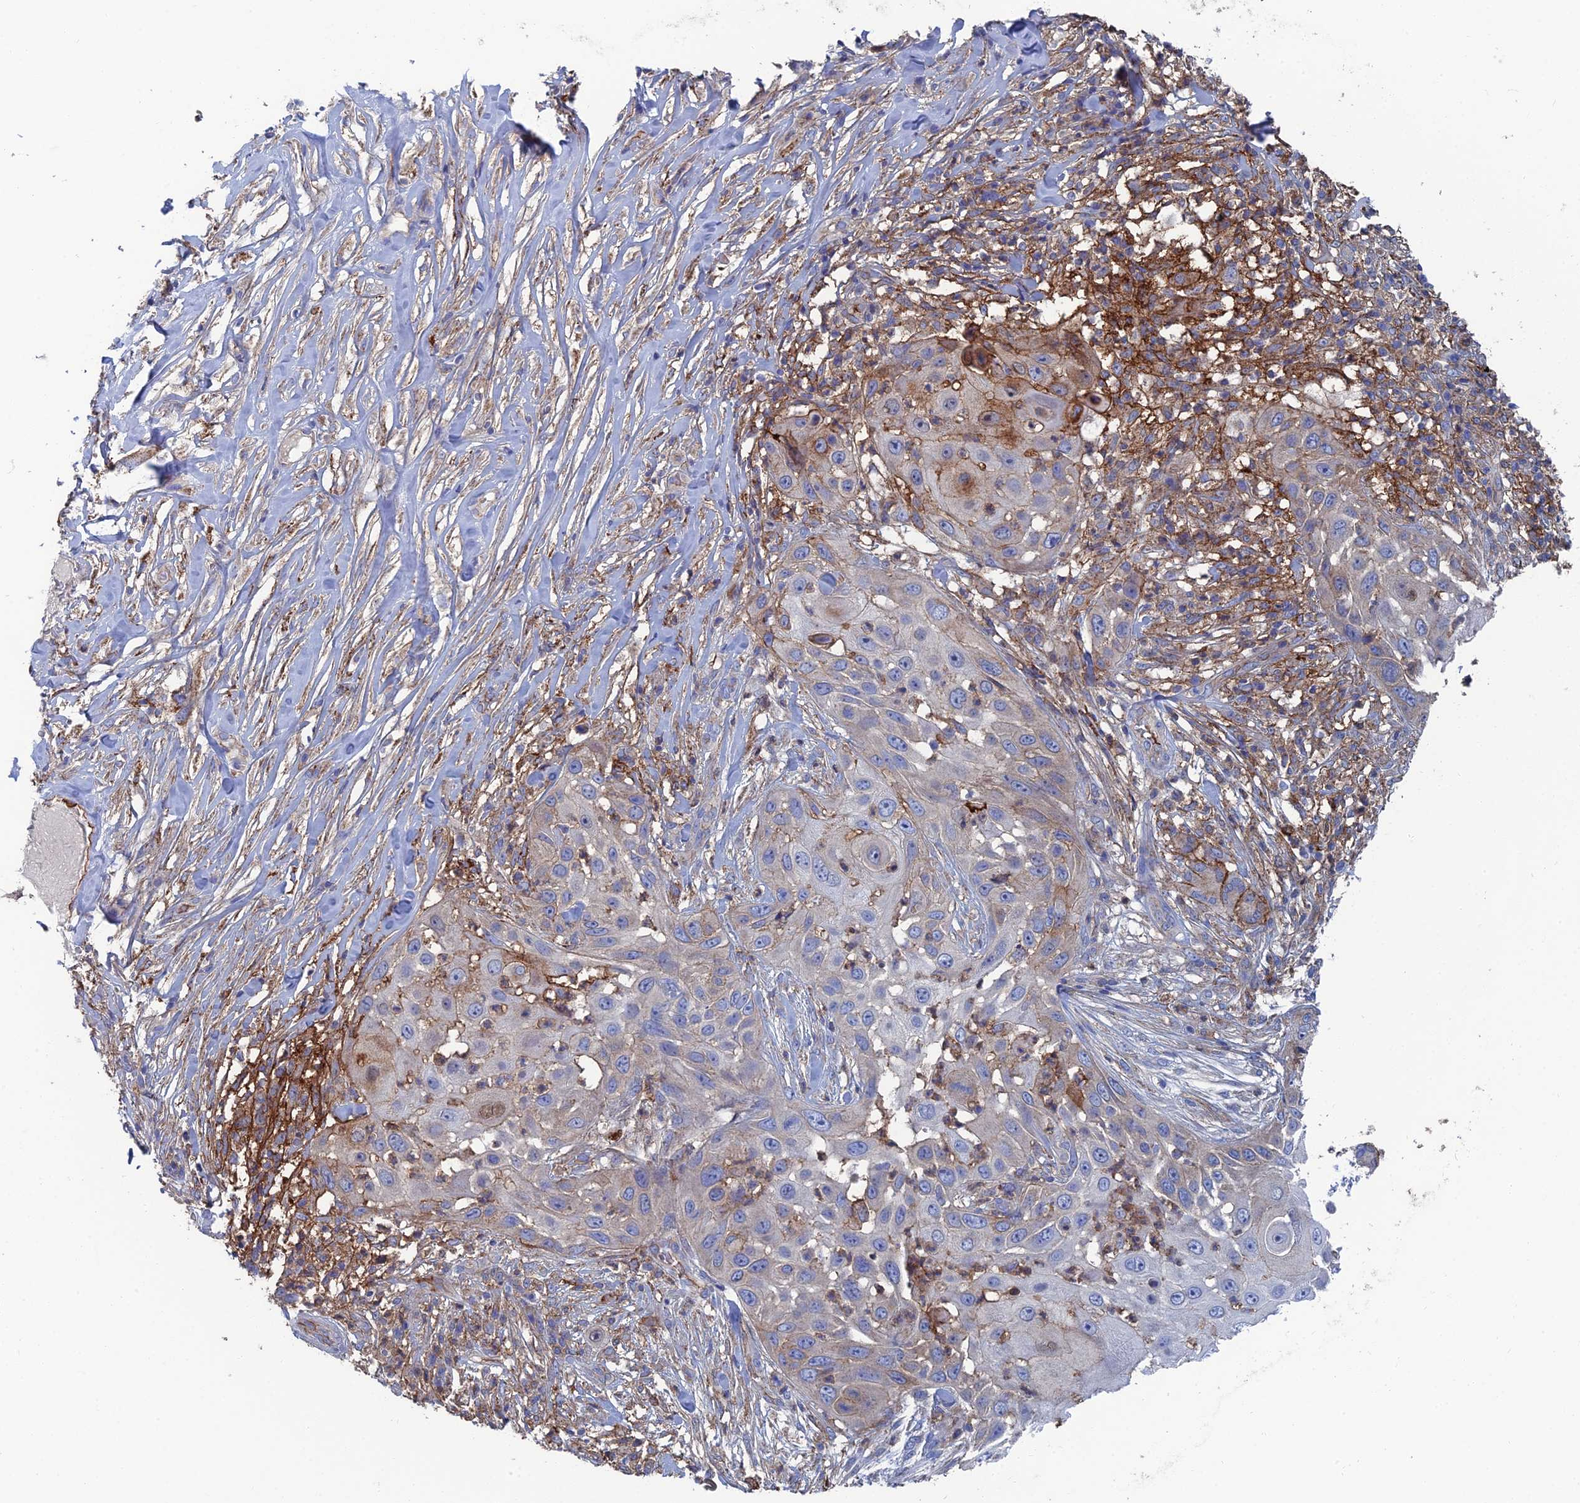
{"staining": {"intensity": "weak", "quantity": "<25%", "location": "cytoplasmic/membranous"}, "tissue": "skin cancer", "cell_type": "Tumor cells", "image_type": "cancer", "snomed": [{"axis": "morphology", "description": "Squamous cell carcinoma, NOS"}, {"axis": "topography", "description": "Skin"}], "caption": "Immunohistochemistry of skin cancer demonstrates no expression in tumor cells.", "gene": "SNX11", "patient": {"sex": "female", "age": 44}}